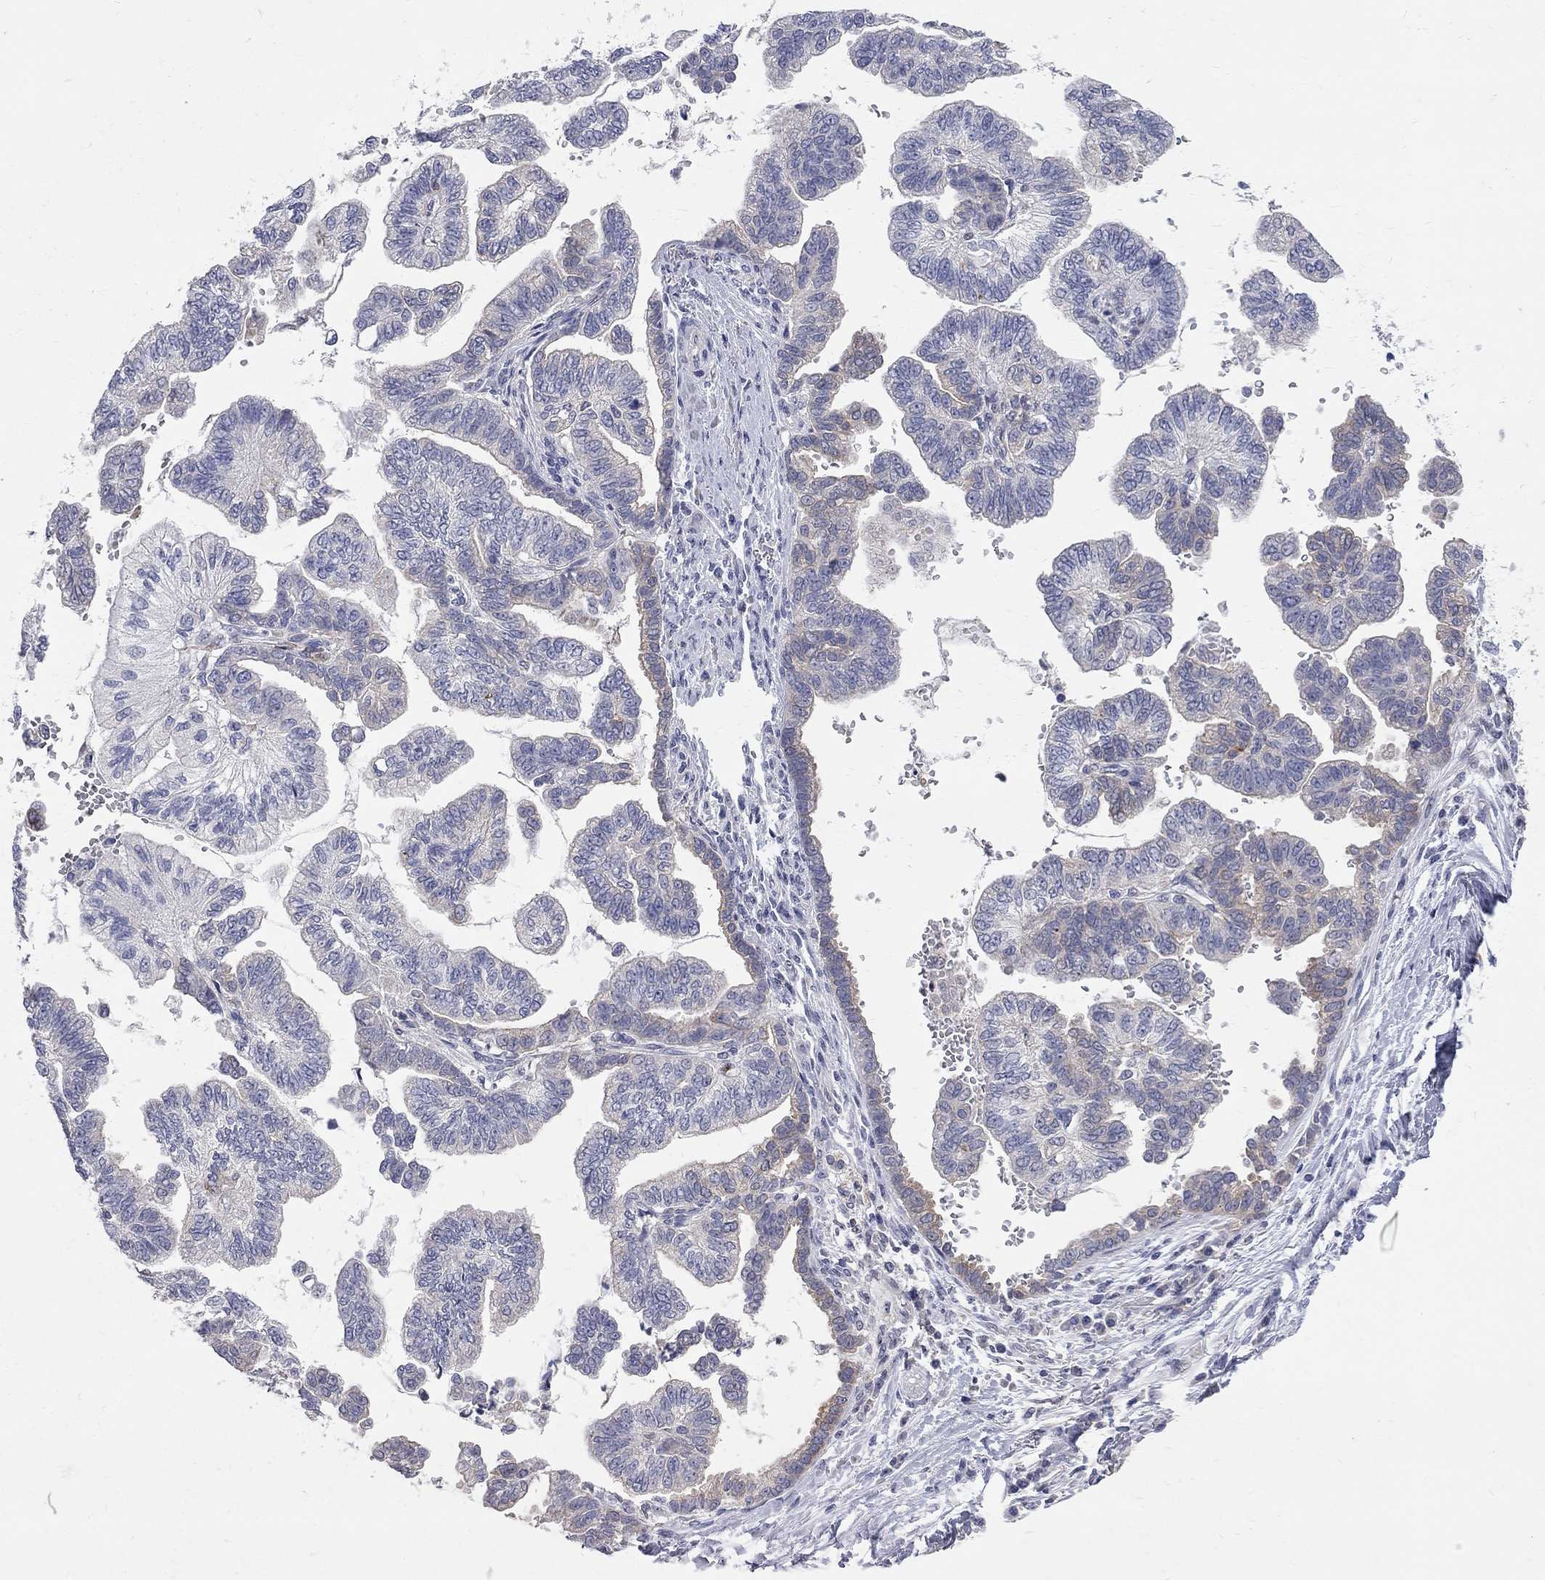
{"staining": {"intensity": "negative", "quantity": "none", "location": "none"}, "tissue": "stomach cancer", "cell_type": "Tumor cells", "image_type": "cancer", "snomed": [{"axis": "morphology", "description": "Adenocarcinoma, NOS"}, {"axis": "topography", "description": "Stomach"}], "caption": "Immunohistochemistry histopathology image of neoplastic tissue: stomach cancer stained with DAB (3,3'-diaminobenzidine) exhibits no significant protein staining in tumor cells. (DAB (3,3'-diaminobenzidine) immunohistochemistry (IHC), high magnification).", "gene": "ACSL1", "patient": {"sex": "male", "age": 83}}